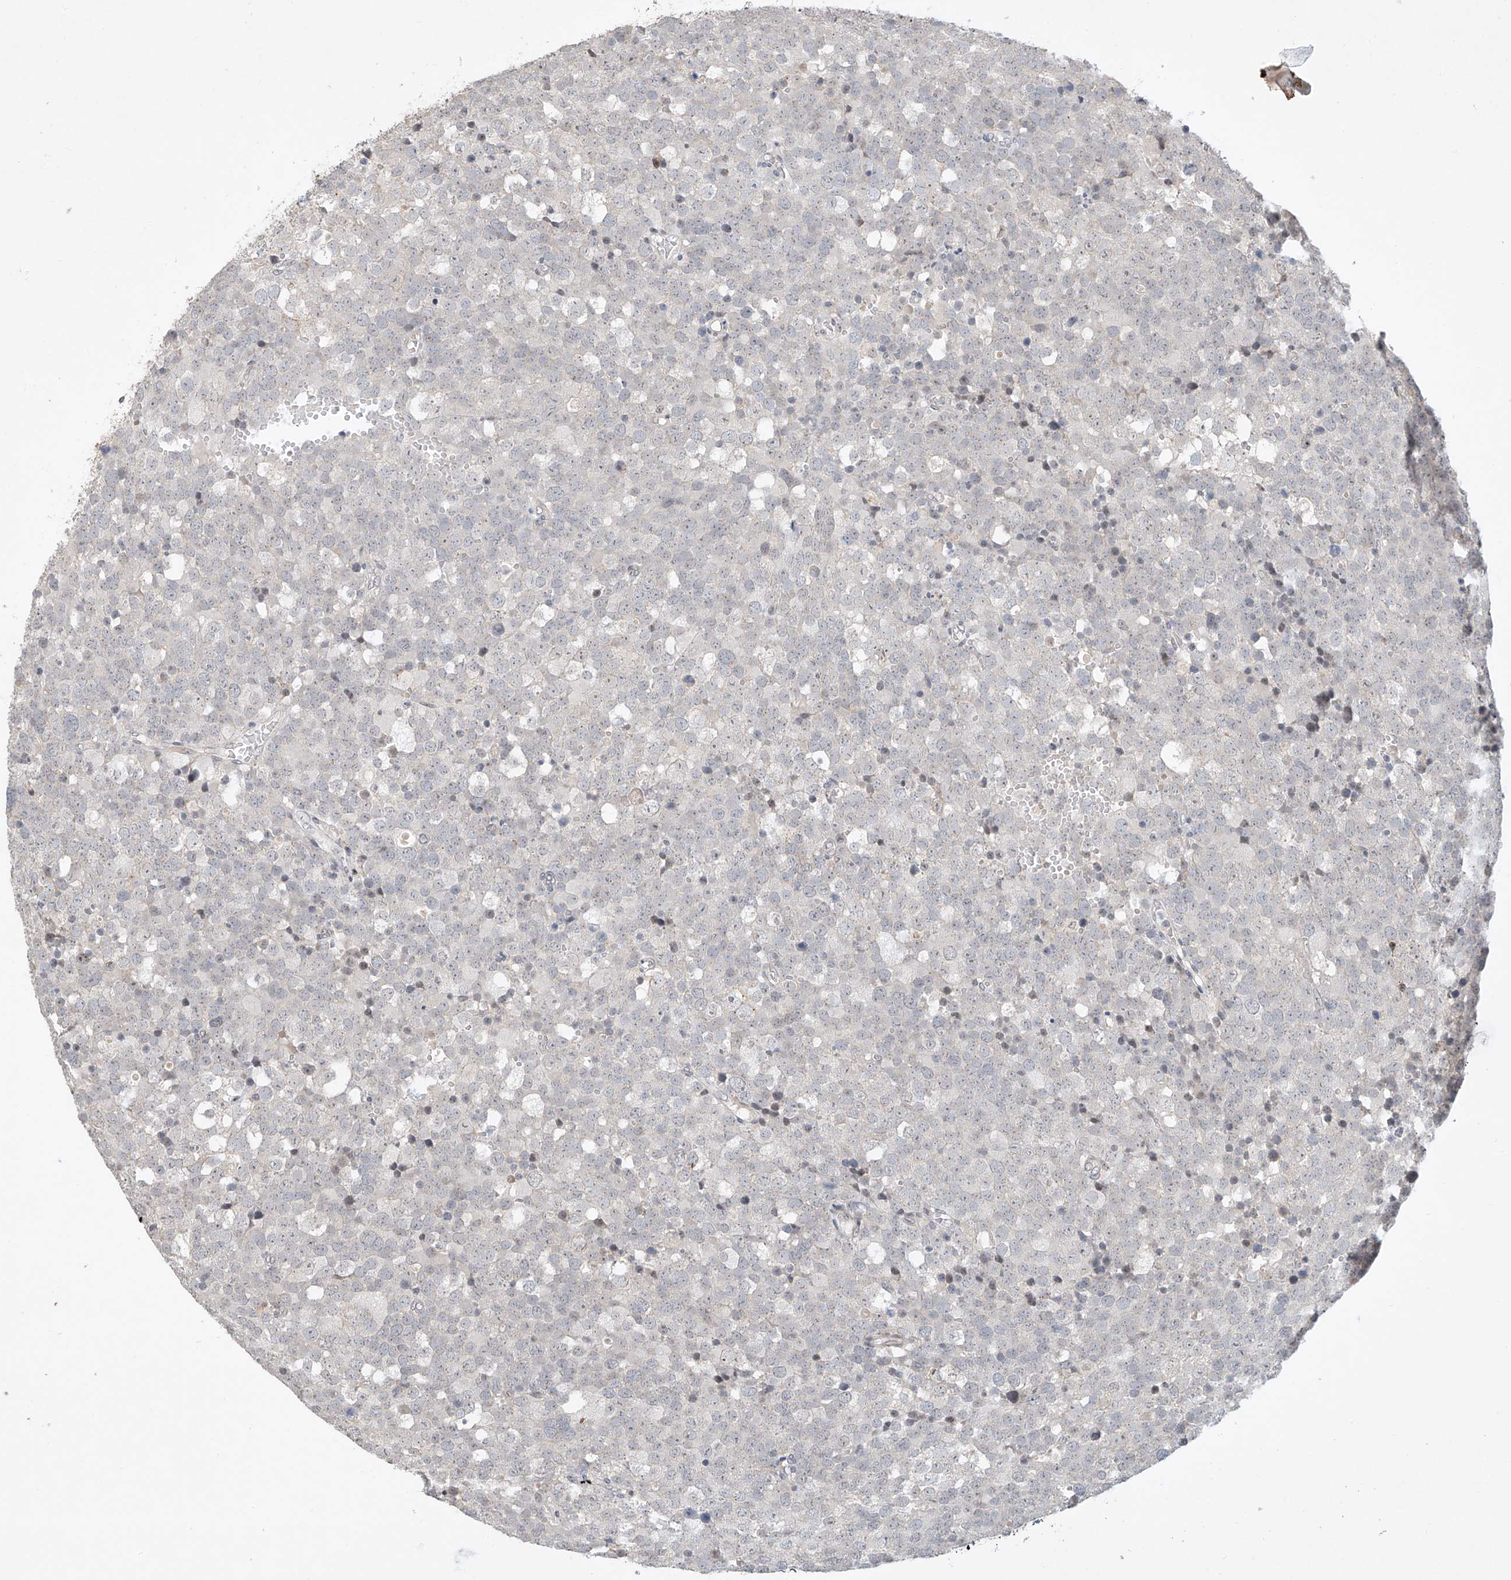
{"staining": {"intensity": "negative", "quantity": "none", "location": "none"}, "tissue": "testis cancer", "cell_type": "Tumor cells", "image_type": "cancer", "snomed": [{"axis": "morphology", "description": "Seminoma, NOS"}, {"axis": "topography", "description": "Testis"}], "caption": "Tumor cells are negative for protein expression in human testis seminoma.", "gene": "TASP1", "patient": {"sex": "male", "age": 71}}